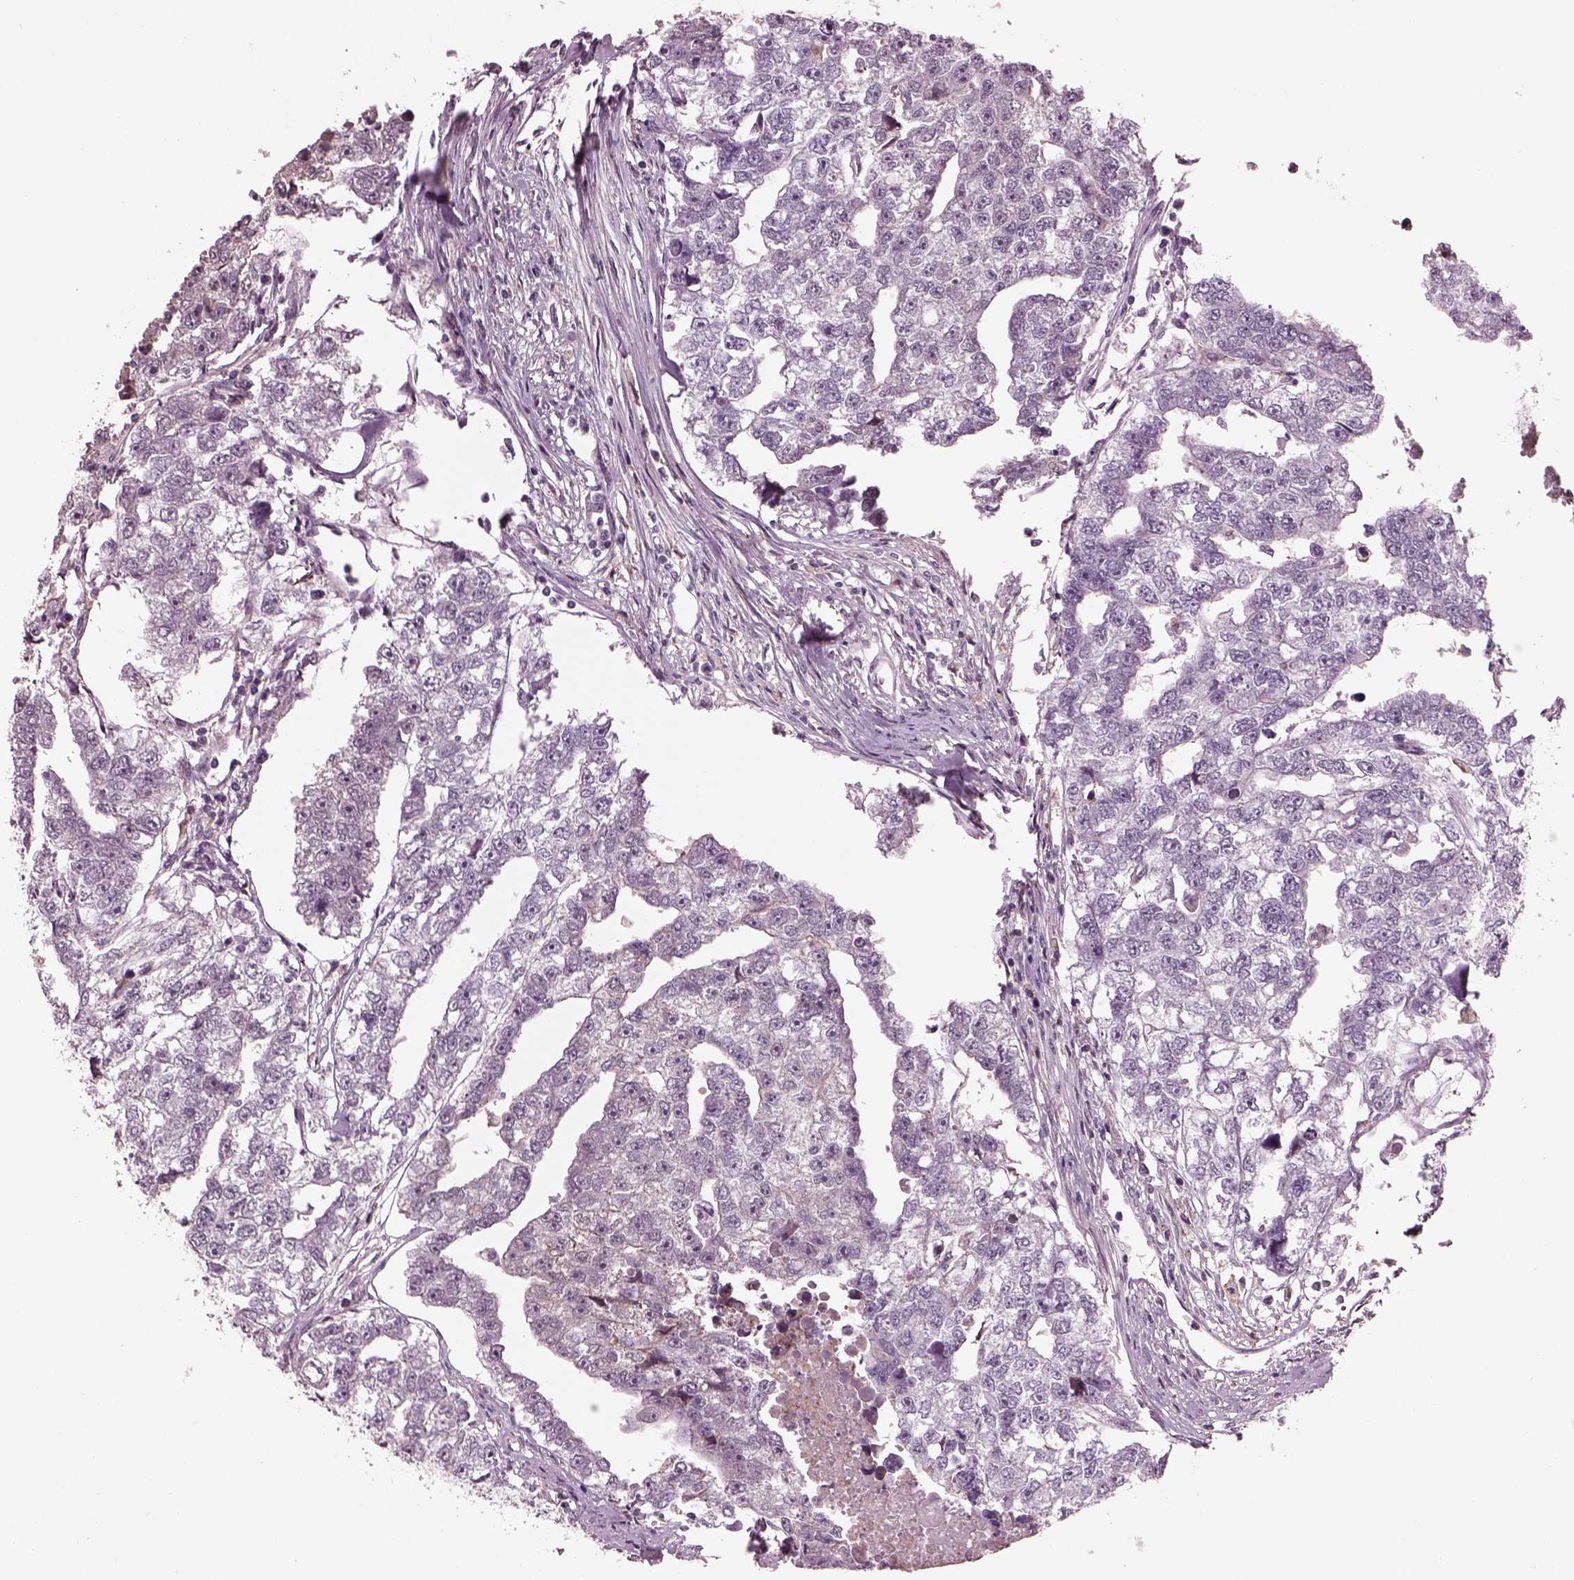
{"staining": {"intensity": "negative", "quantity": "none", "location": "none"}, "tissue": "testis cancer", "cell_type": "Tumor cells", "image_type": "cancer", "snomed": [{"axis": "morphology", "description": "Carcinoma, Embryonal, NOS"}, {"axis": "morphology", "description": "Teratoma, malignant, NOS"}, {"axis": "topography", "description": "Testis"}], "caption": "Teratoma (malignant) (testis) stained for a protein using immunohistochemistry (IHC) demonstrates no expression tumor cells.", "gene": "SRI", "patient": {"sex": "male", "age": 44}}